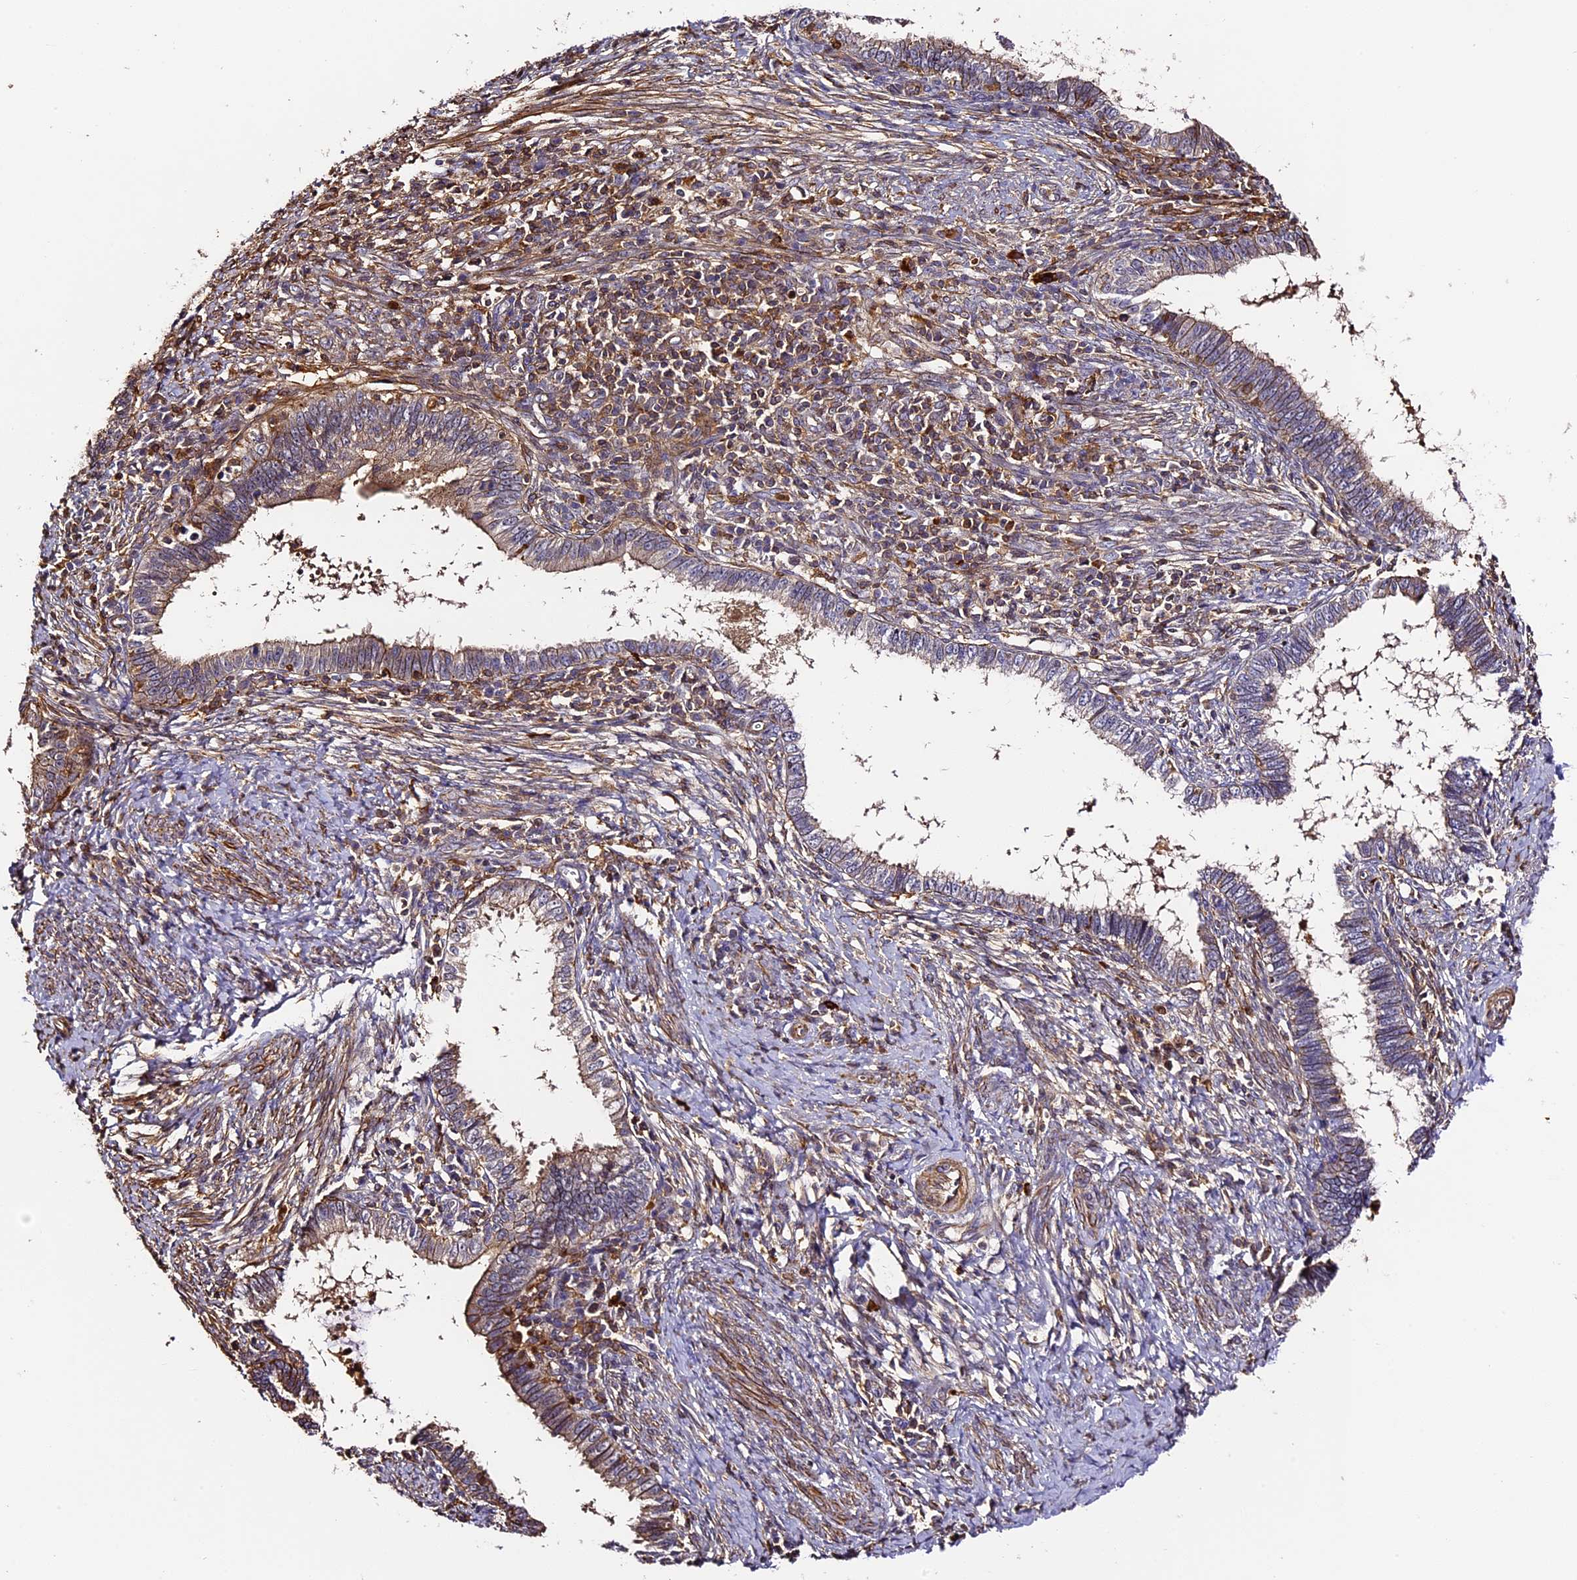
{"staining": {"intensity": "weak", "quantity": "25%-75%", "location": "cytoplasmic/membranous"}, "tissue": "cervical cancer", "cell_type": "Tumor cells", "image_type": "cancer", "snomed": [{"axis": "morphology", "description": "Adenocarcinoma, NOS"}, {"axis": "topography", "description": "Cervix"}], "caption": "DAB (3,3'-diaminobenzidine) immunohistochemical staining of adenocarcinoma (cervical) shows weak cytoplasmic/membranous protein staining in about 25%-75% of tumor cells. The staining was performed using DAB to visualize the protein expression in brown, while the nuclei were stained in blue with hematoxylin (Magnification: 20x).", "gene": "RAPSN", "patient": {"sex": "female", "age": 36}}